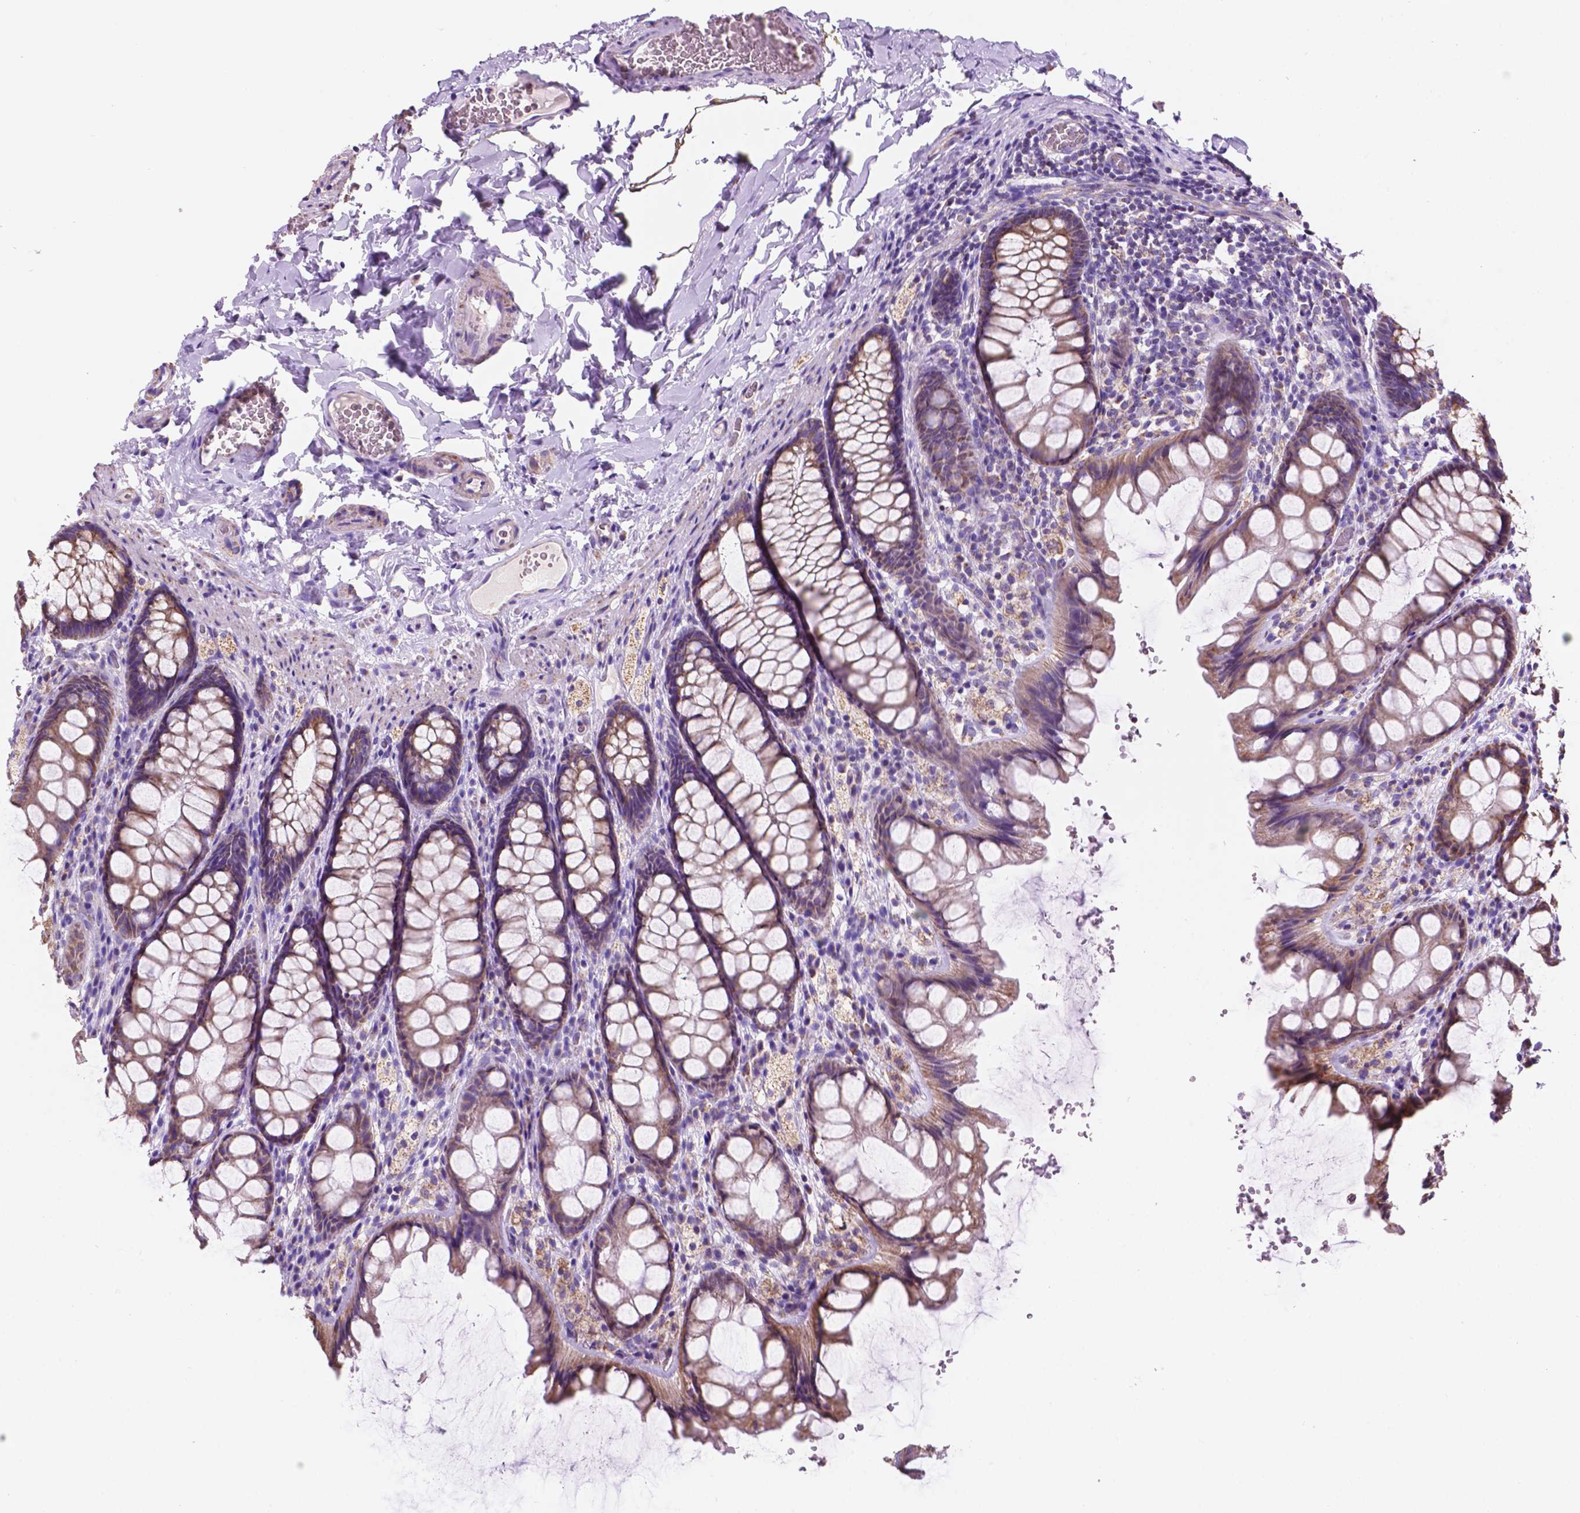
{"staining": {"intensity": "negative", "quantity": "none", "location": "none"}, "tissue": "colon", "cell_type": "Endothelial cells", "image_type": "normal", "snomed": [{"axis": "morphology", "description": "Normal tissue, NOS"}, {"axis": "topography", "description": "Colon"}], "caption": "A high-resolution micrograph shows immunohistochemistry staining of unremarkable colon, which reveals no significant positivity in endothelial cells. (DAB immunohistochemistry, high magnification).", "gene": "TRPV5", "patient": {"sex": "male", "age": 47}}